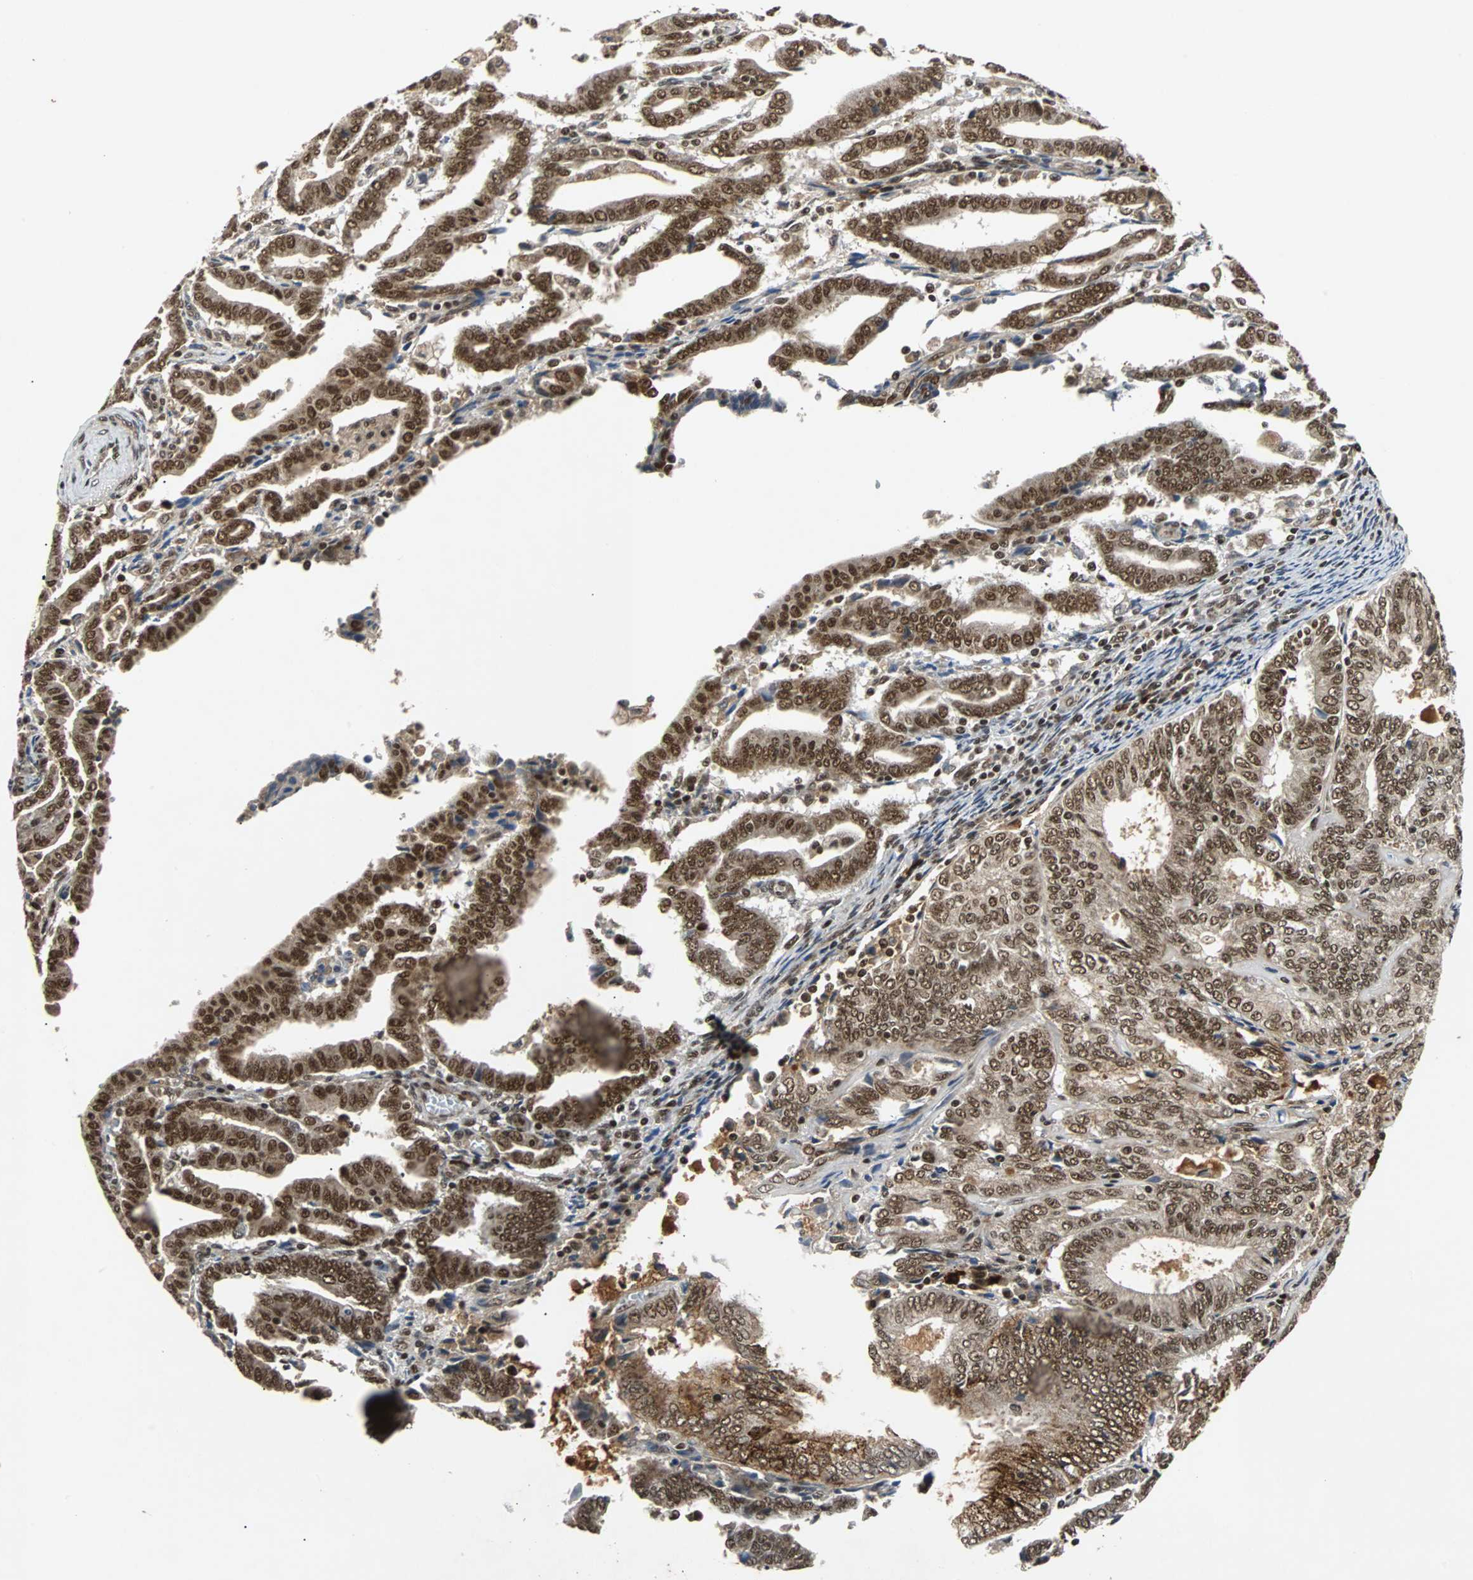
{"staining": {"intensity": "strong", "quantity": ">75%", "location": "nuclear"}, "tissue": "endometrial cancer", "cell_type": "Tumor cells", "image_type": "cancer", "snomed": [{"axis": "morphology", "description": "Adenocarcinoma, NOS"}, {"axis": "topography", "description": "Uterus"}], "caption": "Immunohistochemical staining of human adenocarcinoma (endometrial) displays strong nuclear protein staining in about >75% of tumor cells. Nuclei are stained in blue.", "gene": "TAF5", "patient": {"sex": "female", "age": 83}}